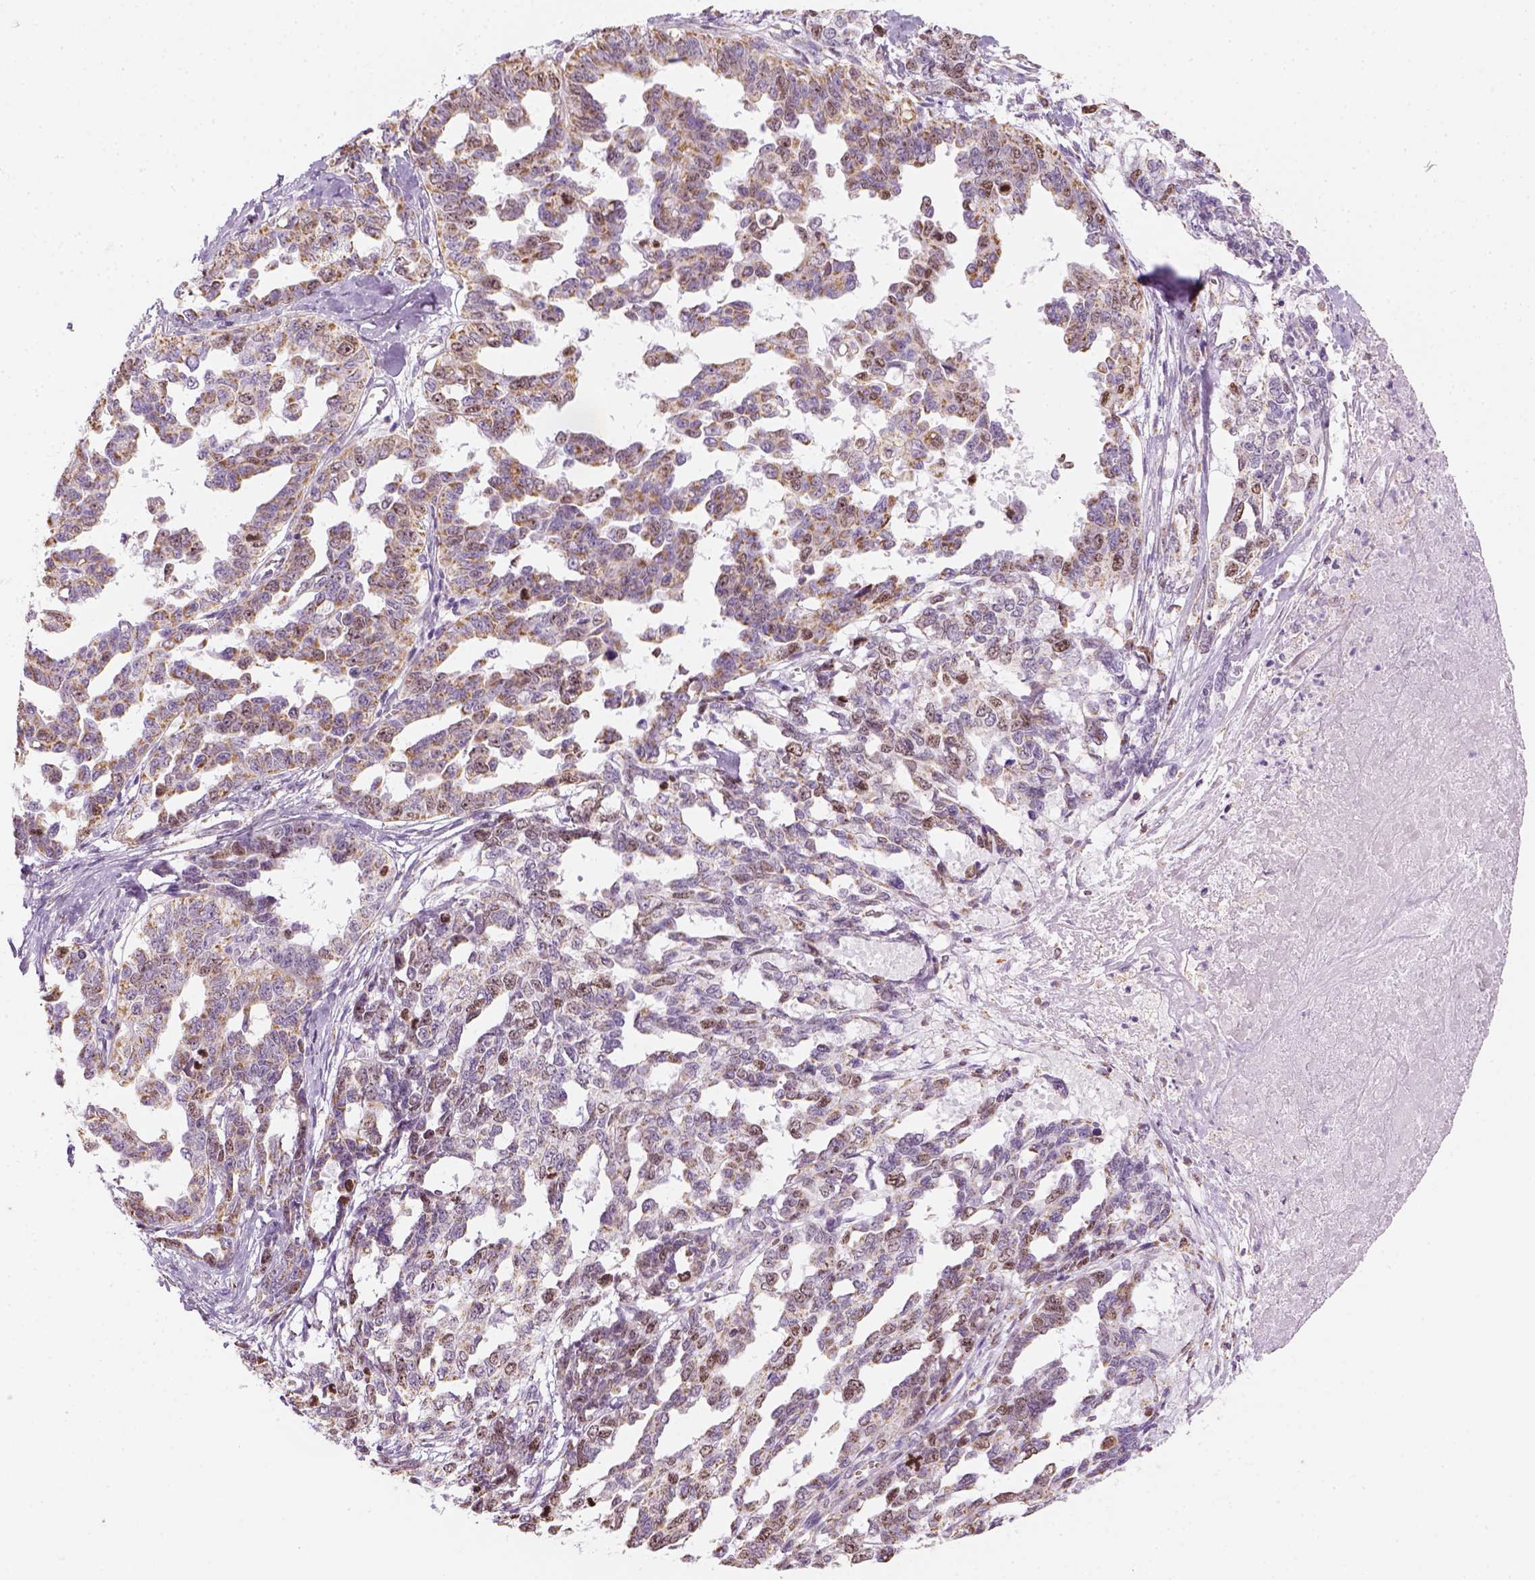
{"staining": {"intensity": "moderate", "quantity": ">75%", "location": "cytoplasmic/membranous"}, "tissue": "ovarian cancer", "cell_type": "Tumor cells", "image_type": "cancer", "snomed": [{"axis": "morphology", "description": "Cystadenocarcinoma, serous, NOS"}, {"axis": "topography", "description": "Ovary"}], "caption": "The image demonstrates a brown stain indicating the presence of a protein in the cytoplasmic/membranous of tumor cells in serous cystadenocarcinoma (ovarian). The staining was performed using DAB to visualize the protein expression in brown, while the nuclei were stained in blue with hematoxylin (Magnification: 20x).", "gene": "LCA5", "patient": {"sex": "female", "age": 69}}